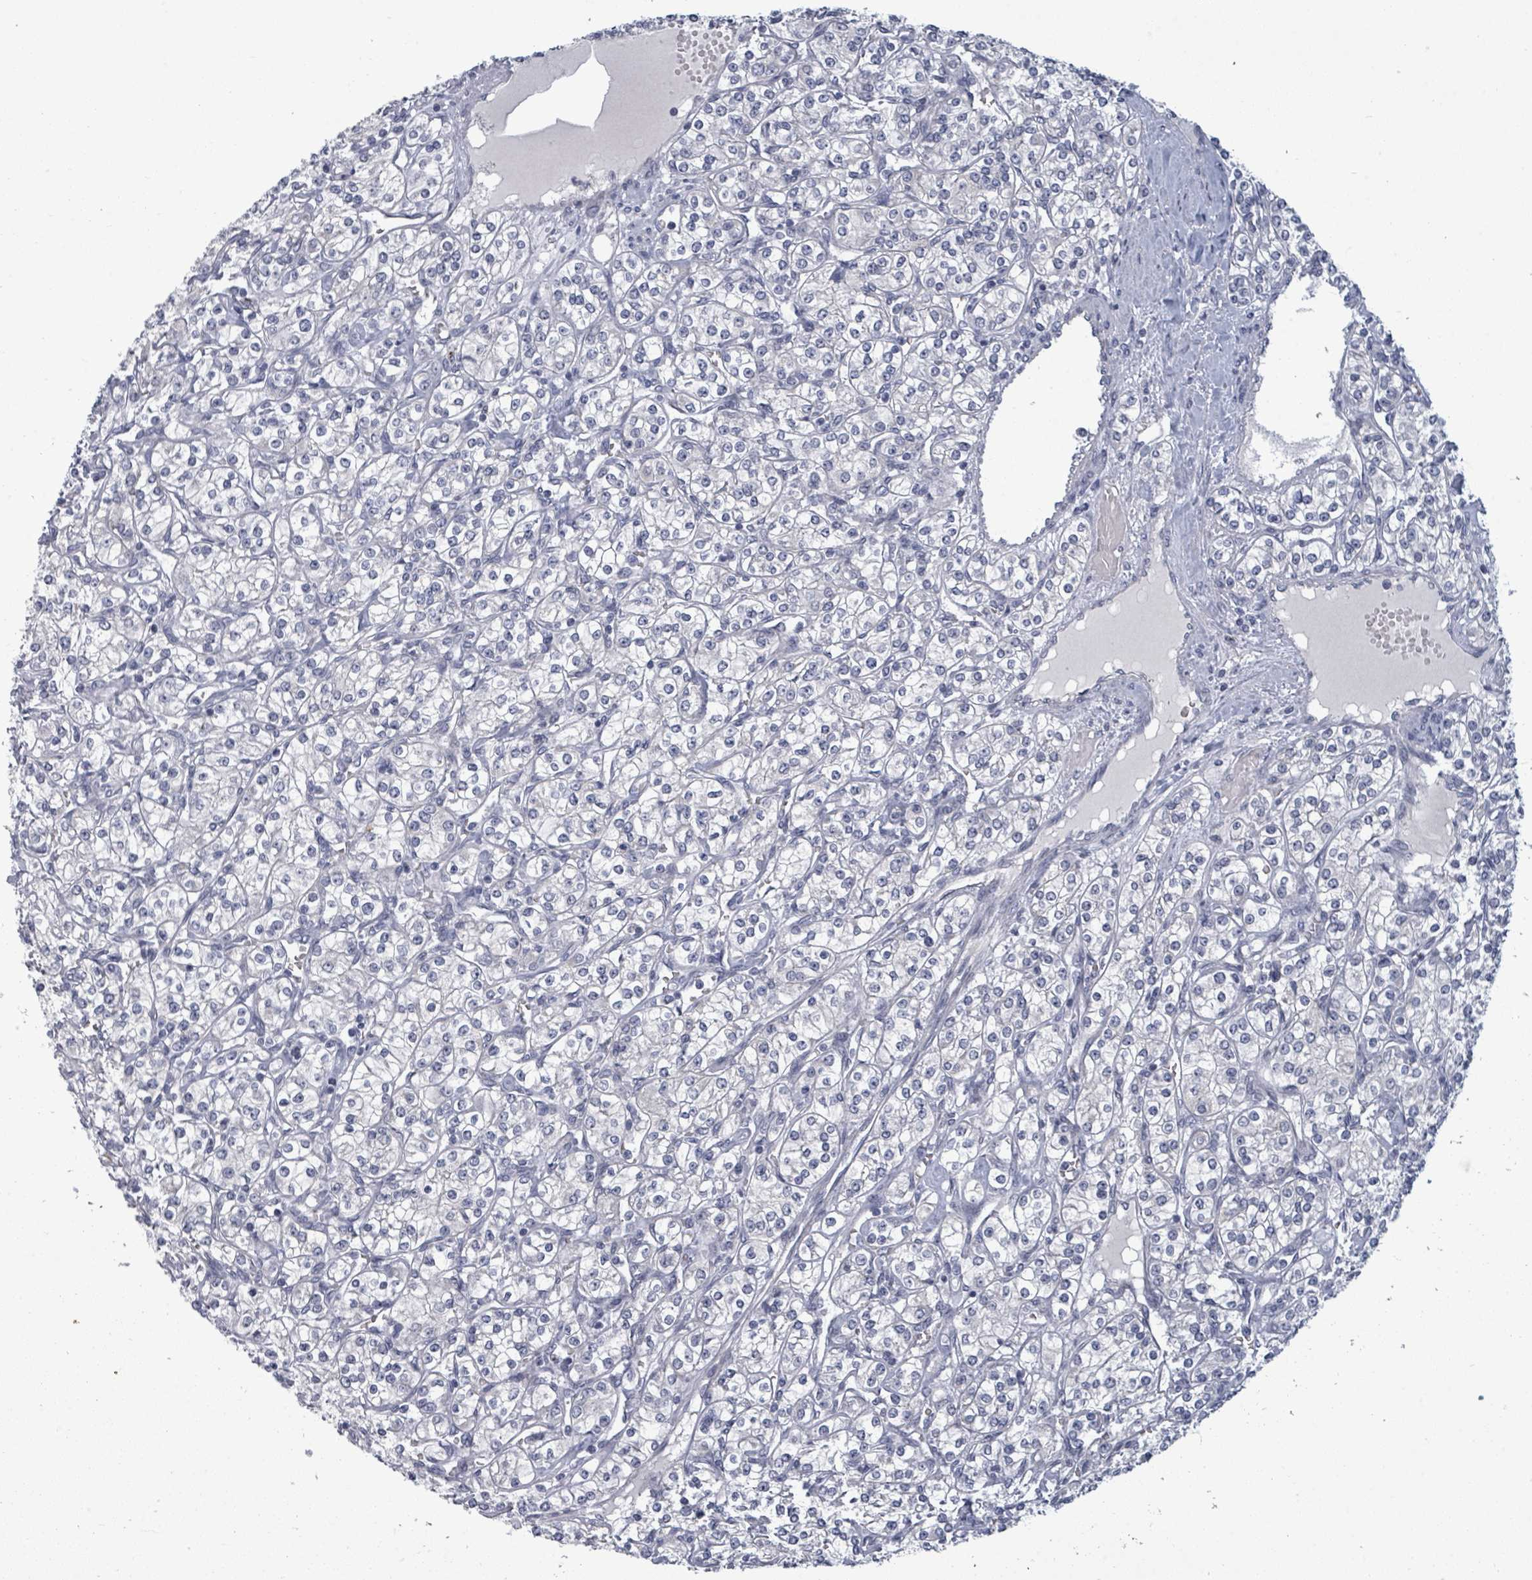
{"staining": {"intensity": "negative", "quantity": "none", "location": "none"}, "tissue": "renal cancer", "cell_type": "Tumor cells", "image_type": "cancer", "snomed": [{"axis": "morphology", "description": "Adenocarcinoma, NOS"}, {"axis": "topography", "description": "Kidney"}], "caption": "IHC micrograph of neoplastic tissue: human renal adenocarcinoma stained with DAB reveals no significant protein expression in tumor cells. (Stains: DAB IHC with hematoxylin counter stain, Microscopy: brightfield microscopy at high magnification).", "gene": "ASB12", "patient": {"sex": "male", "age": 77}}